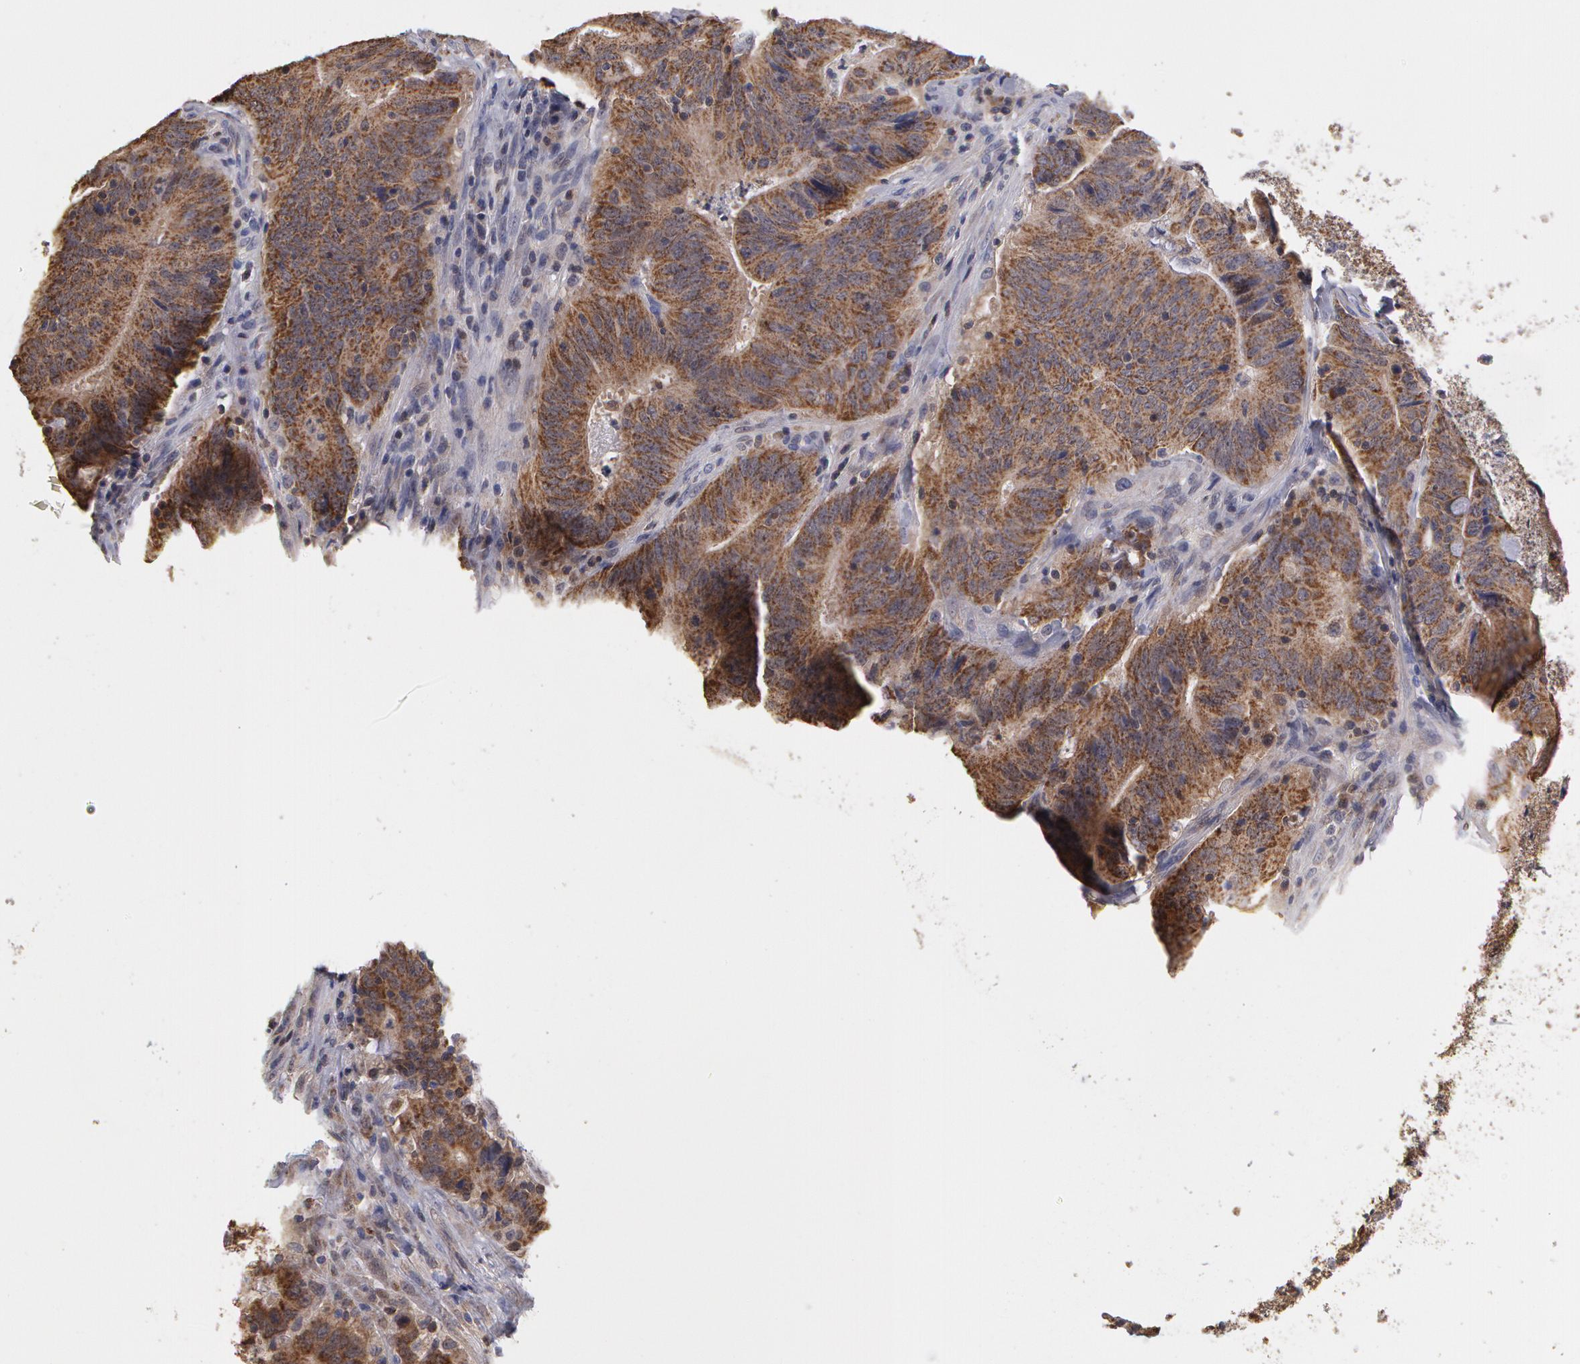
{"staining": {"intensity": "strong", "quantity": ">75%", "location": "cytoplasmic/membranous"}, "tissue": "colorectal cancer", "cell_type": "Tumor cells", "image_type": "cancer", "snomed": [{"axis": "morphology", "description": "Adenocarcinoma, NOS"}, {"axis": "topography", "description": "Colon"}], "caption": "Immunohistochemical staining of colorectal cancer displays high levels of strong cytoplasmic/membranous protein staining in about >75% of tumor cells.", "gene": "MPST", "patient": {"sex": "male", "age": 54}}